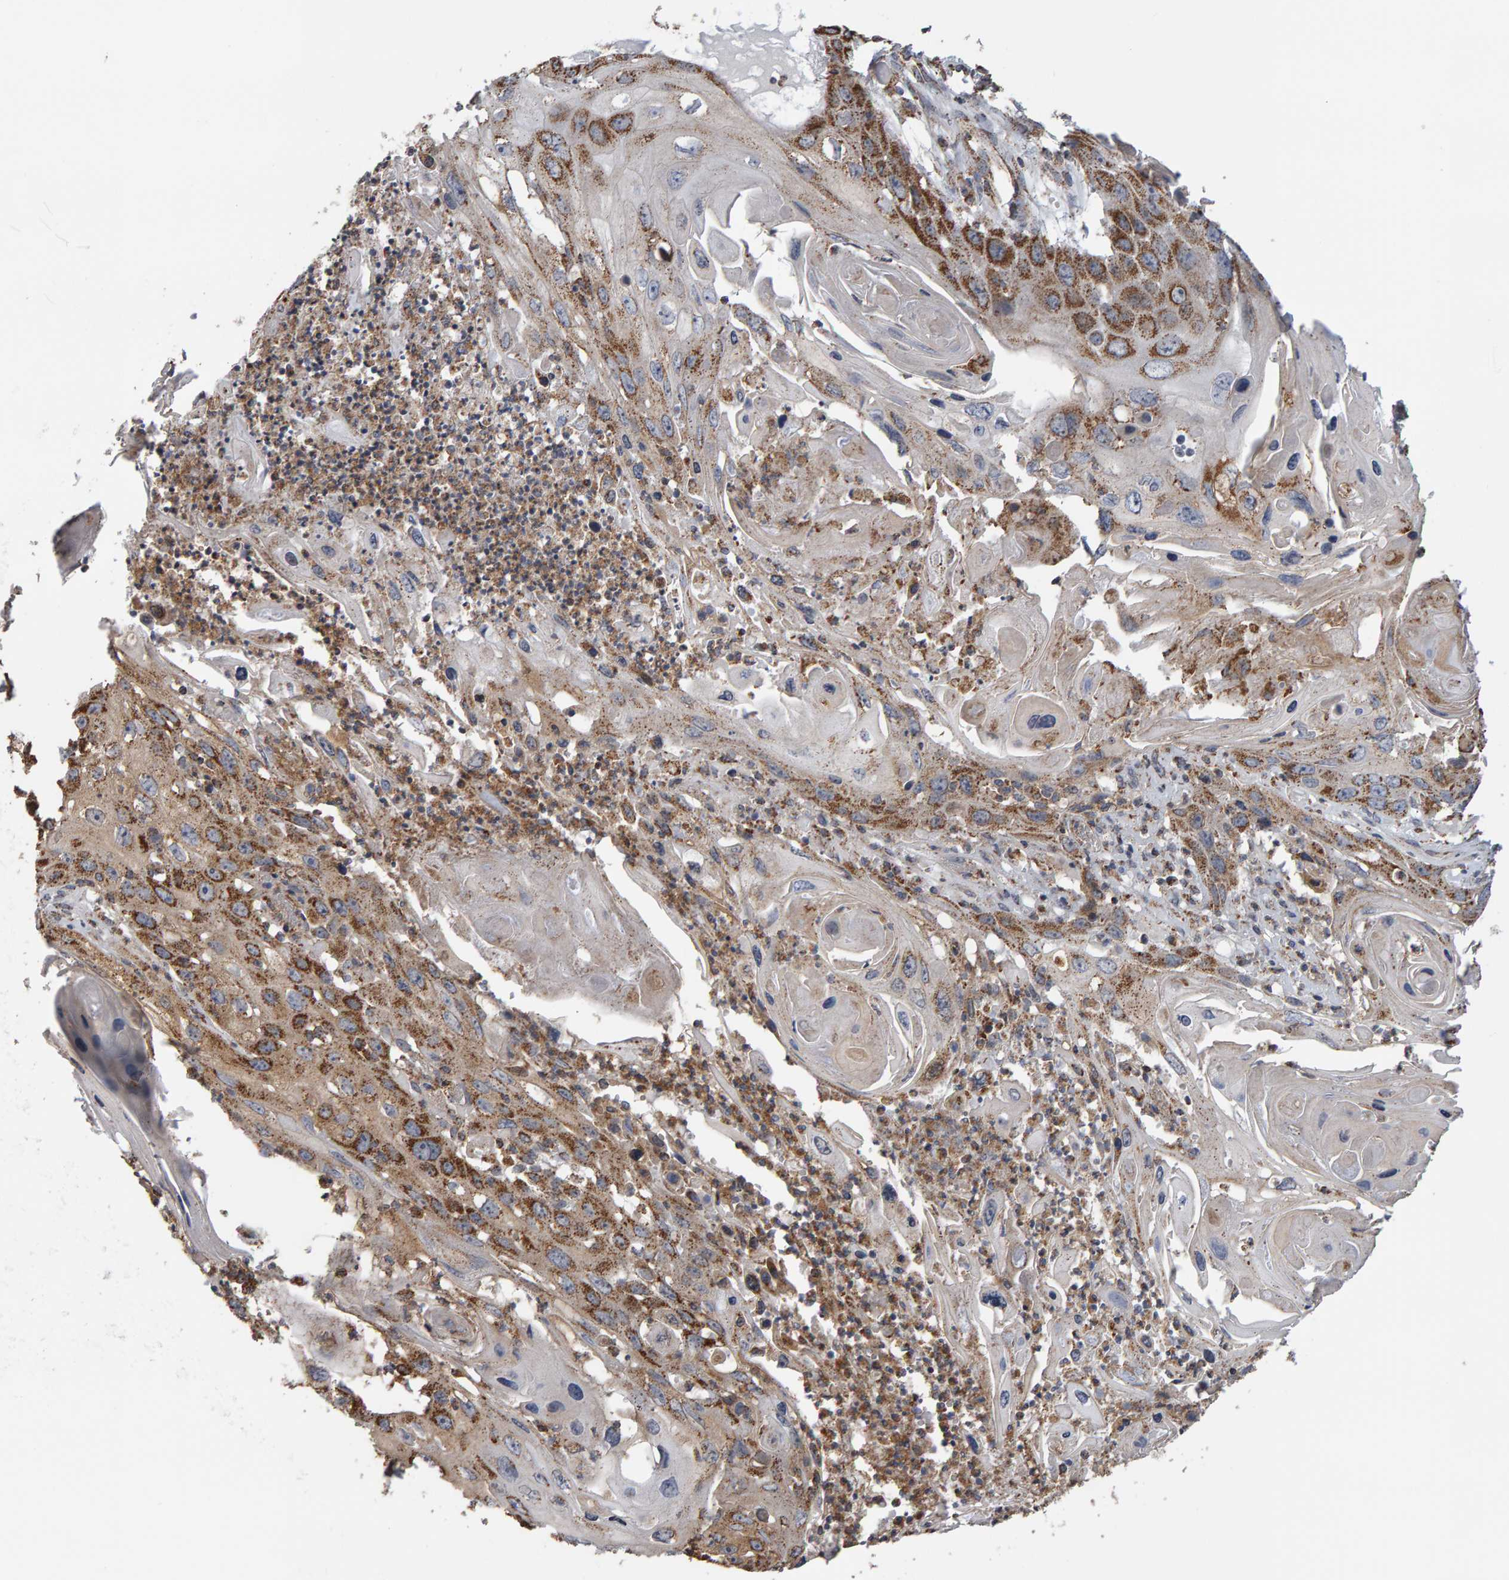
{"staining": {"intensity": "strong", "quantity": "25%-75%", "location": "cytoplasmic/membranous"}, "tissue": "skin cancer", "cell_type": "Tumor cells", "image_type": "cancer", "snomed": [{"axis": "morphology", "description": "Squamous cell carcinoma, NOS"}, {"axis": "topography", "description": "Skin"}], "caption": "A brown stain shows strong cytoplasmic/membranous staining of a protein in human skin cancer tumor cells.", "gene": "TOM1L1", "patient": {"sex": "male", "age": 55}}